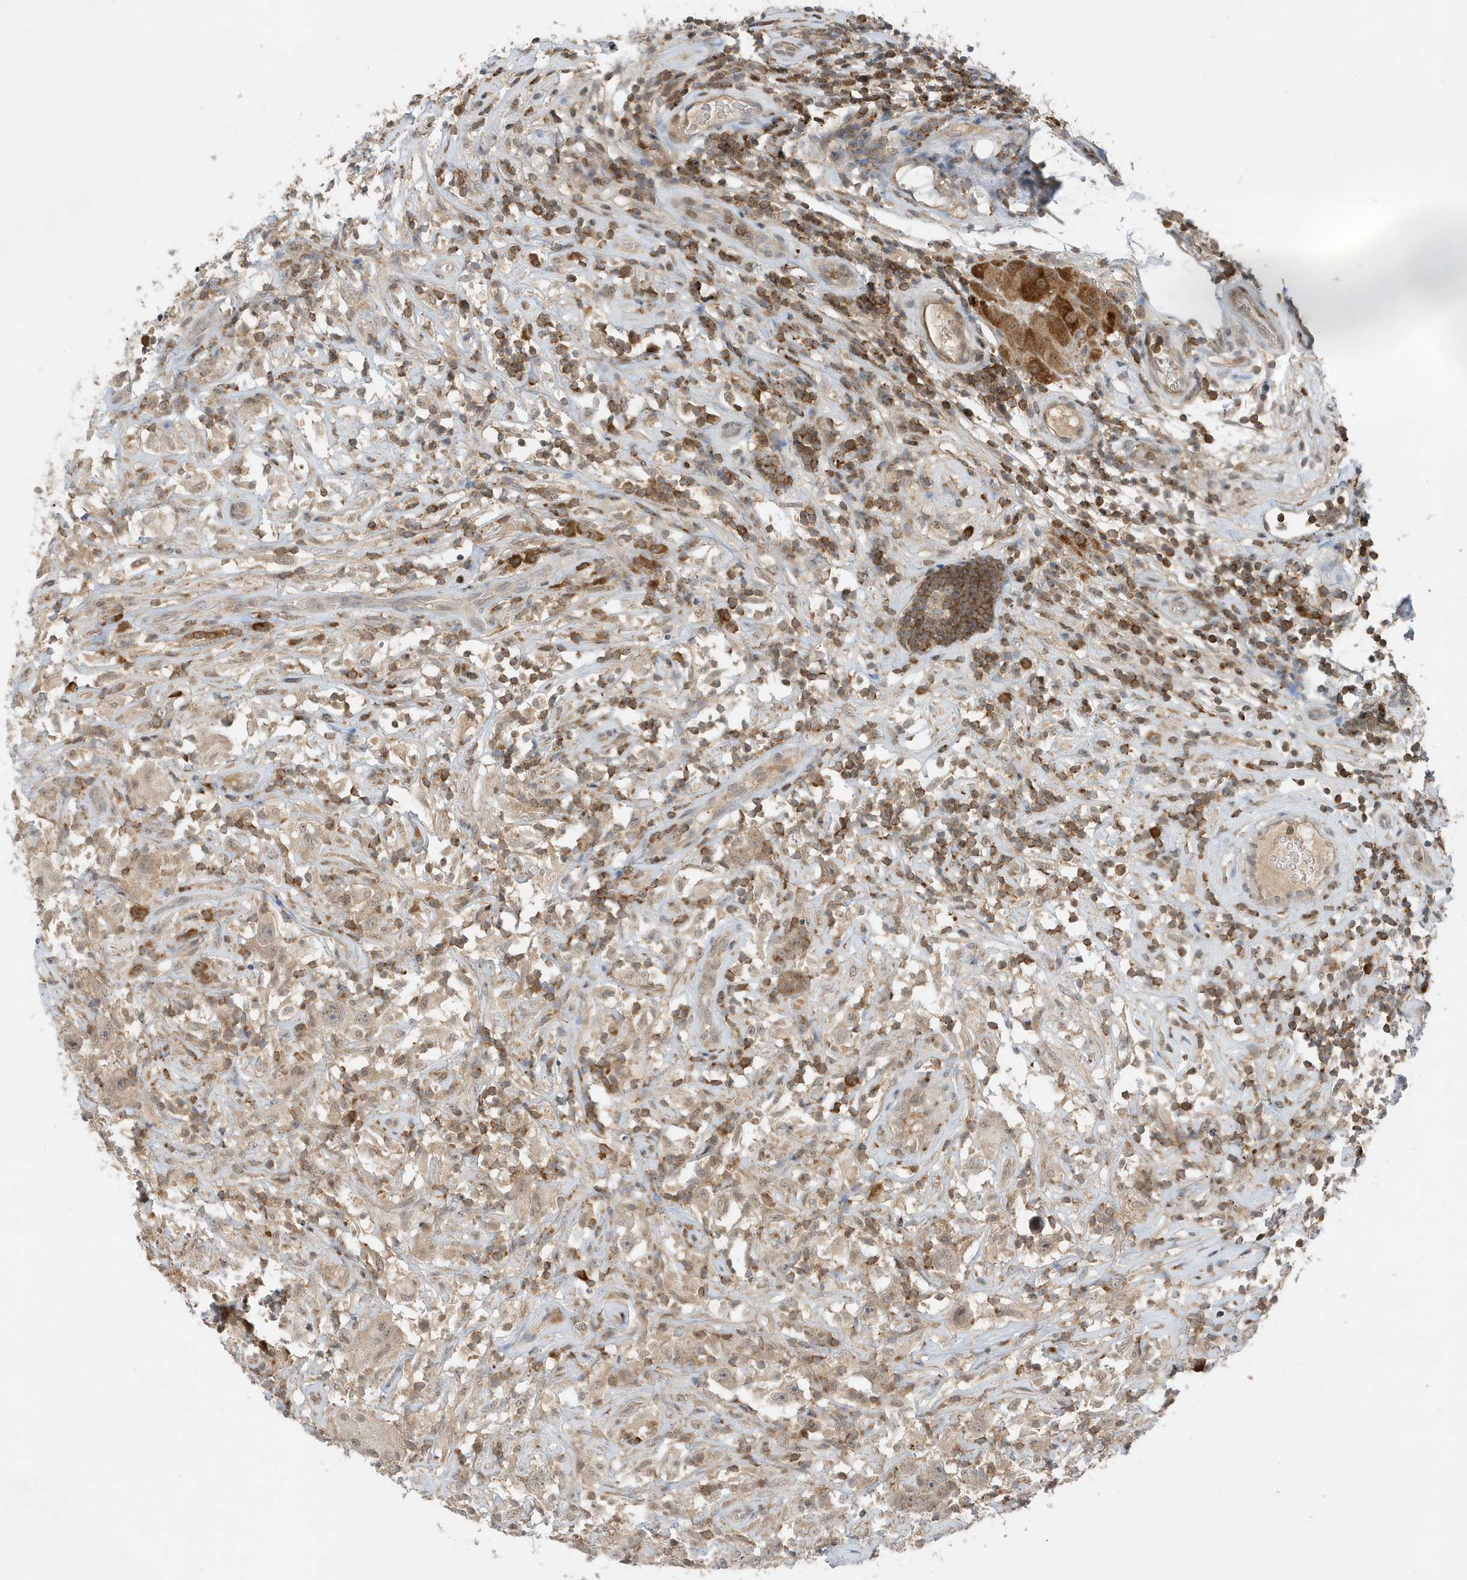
{"staining": {"intensity": "weak", "quantity": ">75%", "location": "cytoplasmic/membranous"}, "tissue": "testis cancer", "cell_type": "Tumor cells", "image_type": "cancer", "snomed": [{"axis": "morphology", "description": "Seminoma, NOS"}, {"axis": "topography", "description": "Testis"}], "caption": "The immunohistochemical stain labels weak cytoplasmic/membranous expression in tumor cells of seminoma (testis) tissue.", "gene": "MAST3", "patient": {"sex": "male", "age": 49}}